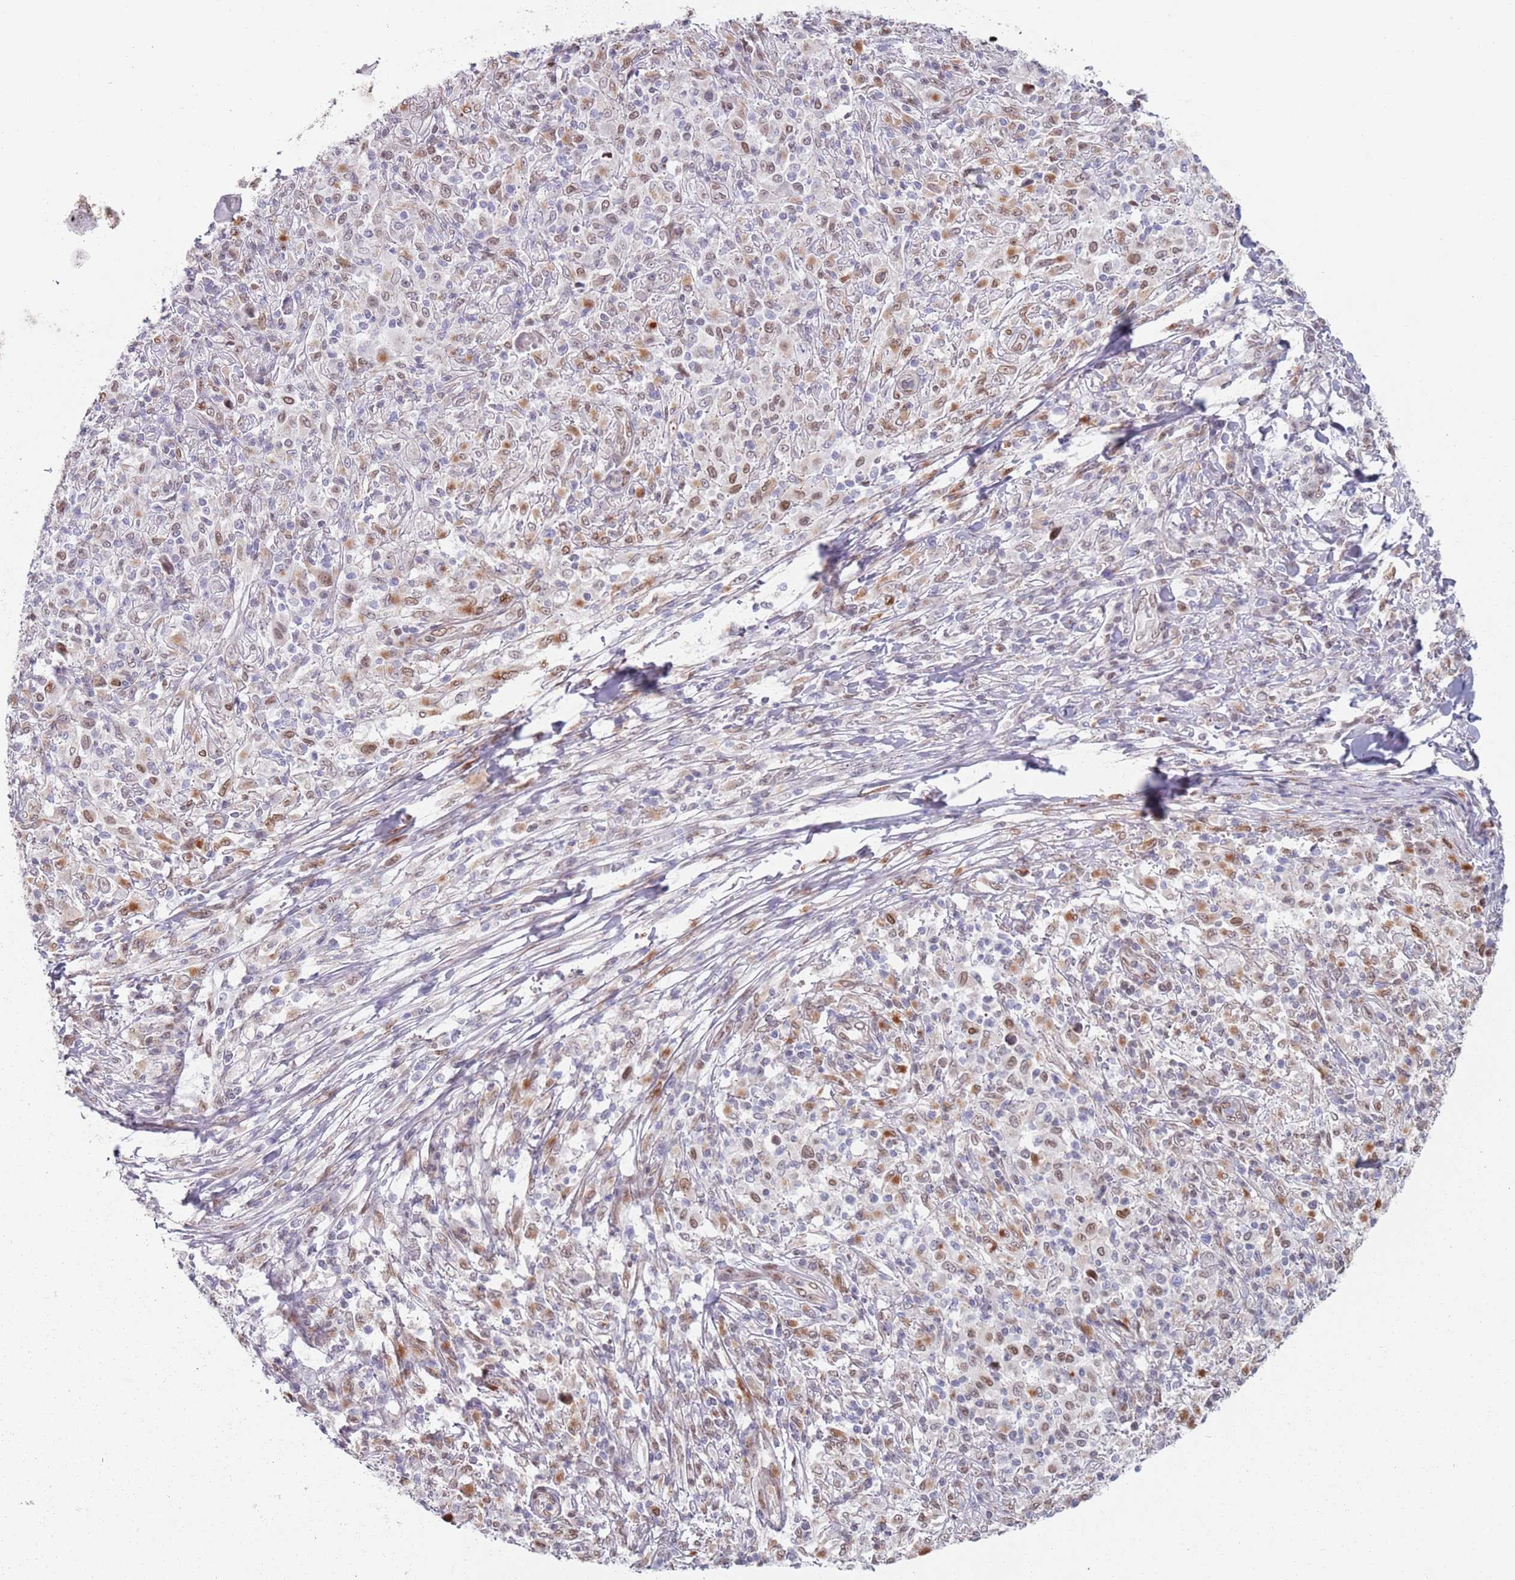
{"staining": {"intensity": "weak", "quantity": "<25%", "location": "cytoplasmic/membranous,nuclear"}, "tissue": "melanoma", "cell_type": "Tumor cells", "image_type": "cancer", "snomed": [{"axis": "morphology", "description": "Malignant melanoma, NOS"}, {"axis": "topography", "description": "Skin"}], "caption": "An image of human melanoma is negative for staining in tumor cells.", "gene": "MFSD12", "patient": {"sex": "male", "age": 66}}